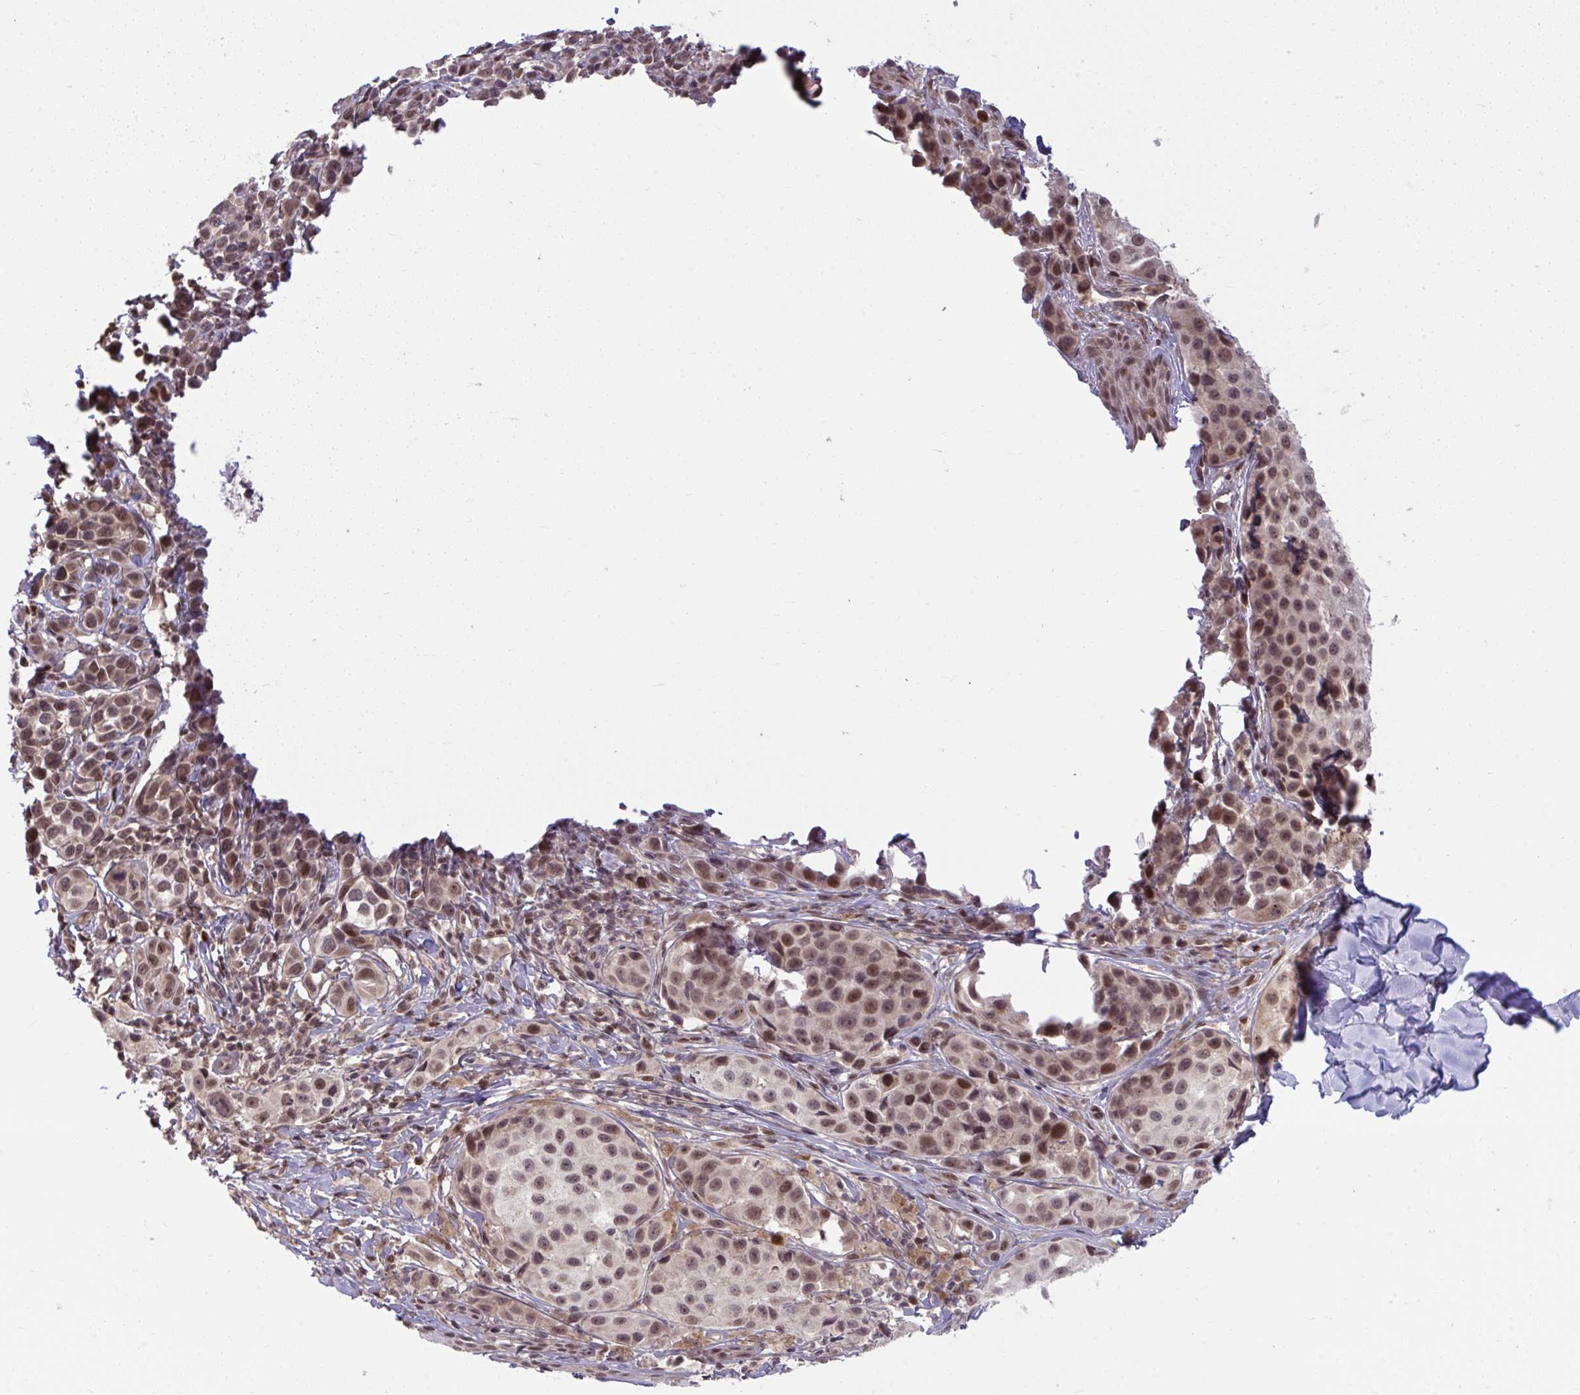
{"staining": {"intensity": "moderate", "quantity": ">75%", "location": "nuclear"}, "tissue": "melanoma", "cell_type": "Tumor cells", "image_type": "cancer", "snomed": [{"axis": "morphology", "description": "Malignant melanoma, NOS"}, {"axis": "topography", "description": "Skin"}], "caption": "A medium amount of moderate nuclear positivity is identified in about >75% of tumor cells in malignant melanoma tissue.", "gene": "KLF2", "patient": {"sex": "male", "age": 39}}